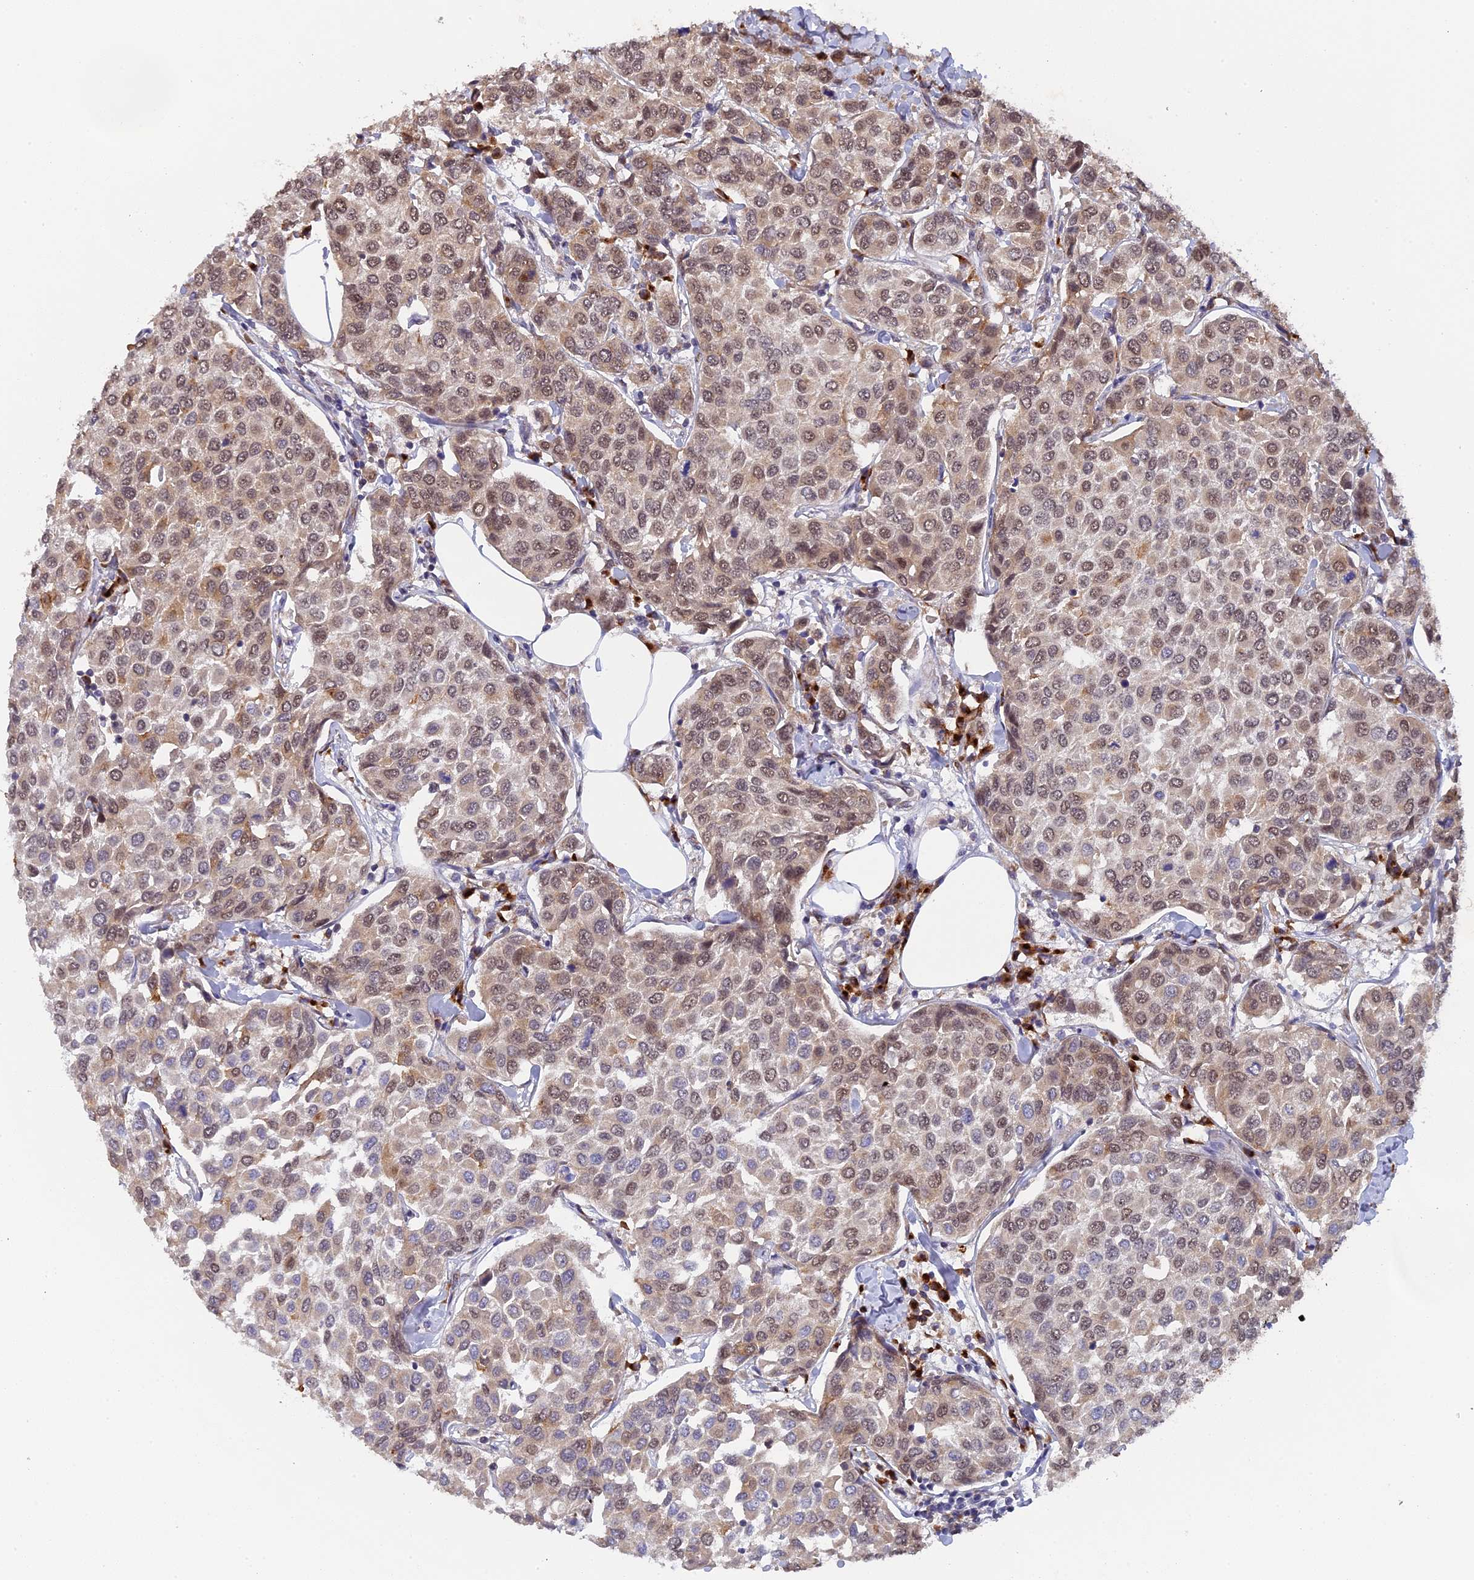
{"staining": {"intensity": "weak", "quantity": ">75%", "location": "cytoplasmic/membranous,nuclear"}, "tissue": "breast cancer", "cell_type": "Tumor cells", "image_type": "cancer", "snomed": [{"axis": "morphology", "description": "Duct carcinoma"}, {"axis": "topography", "description": "Breast"}], "caption": "Immunohistochemical staining of human breast infiltrating ductal carcinoma exhibits low levels of weak cytoplasmic/membranous and nuclear protein staining in about >75% of tumor cells.", "gene": "SNX17", "patient": {"sex": "female", "age": 55}}